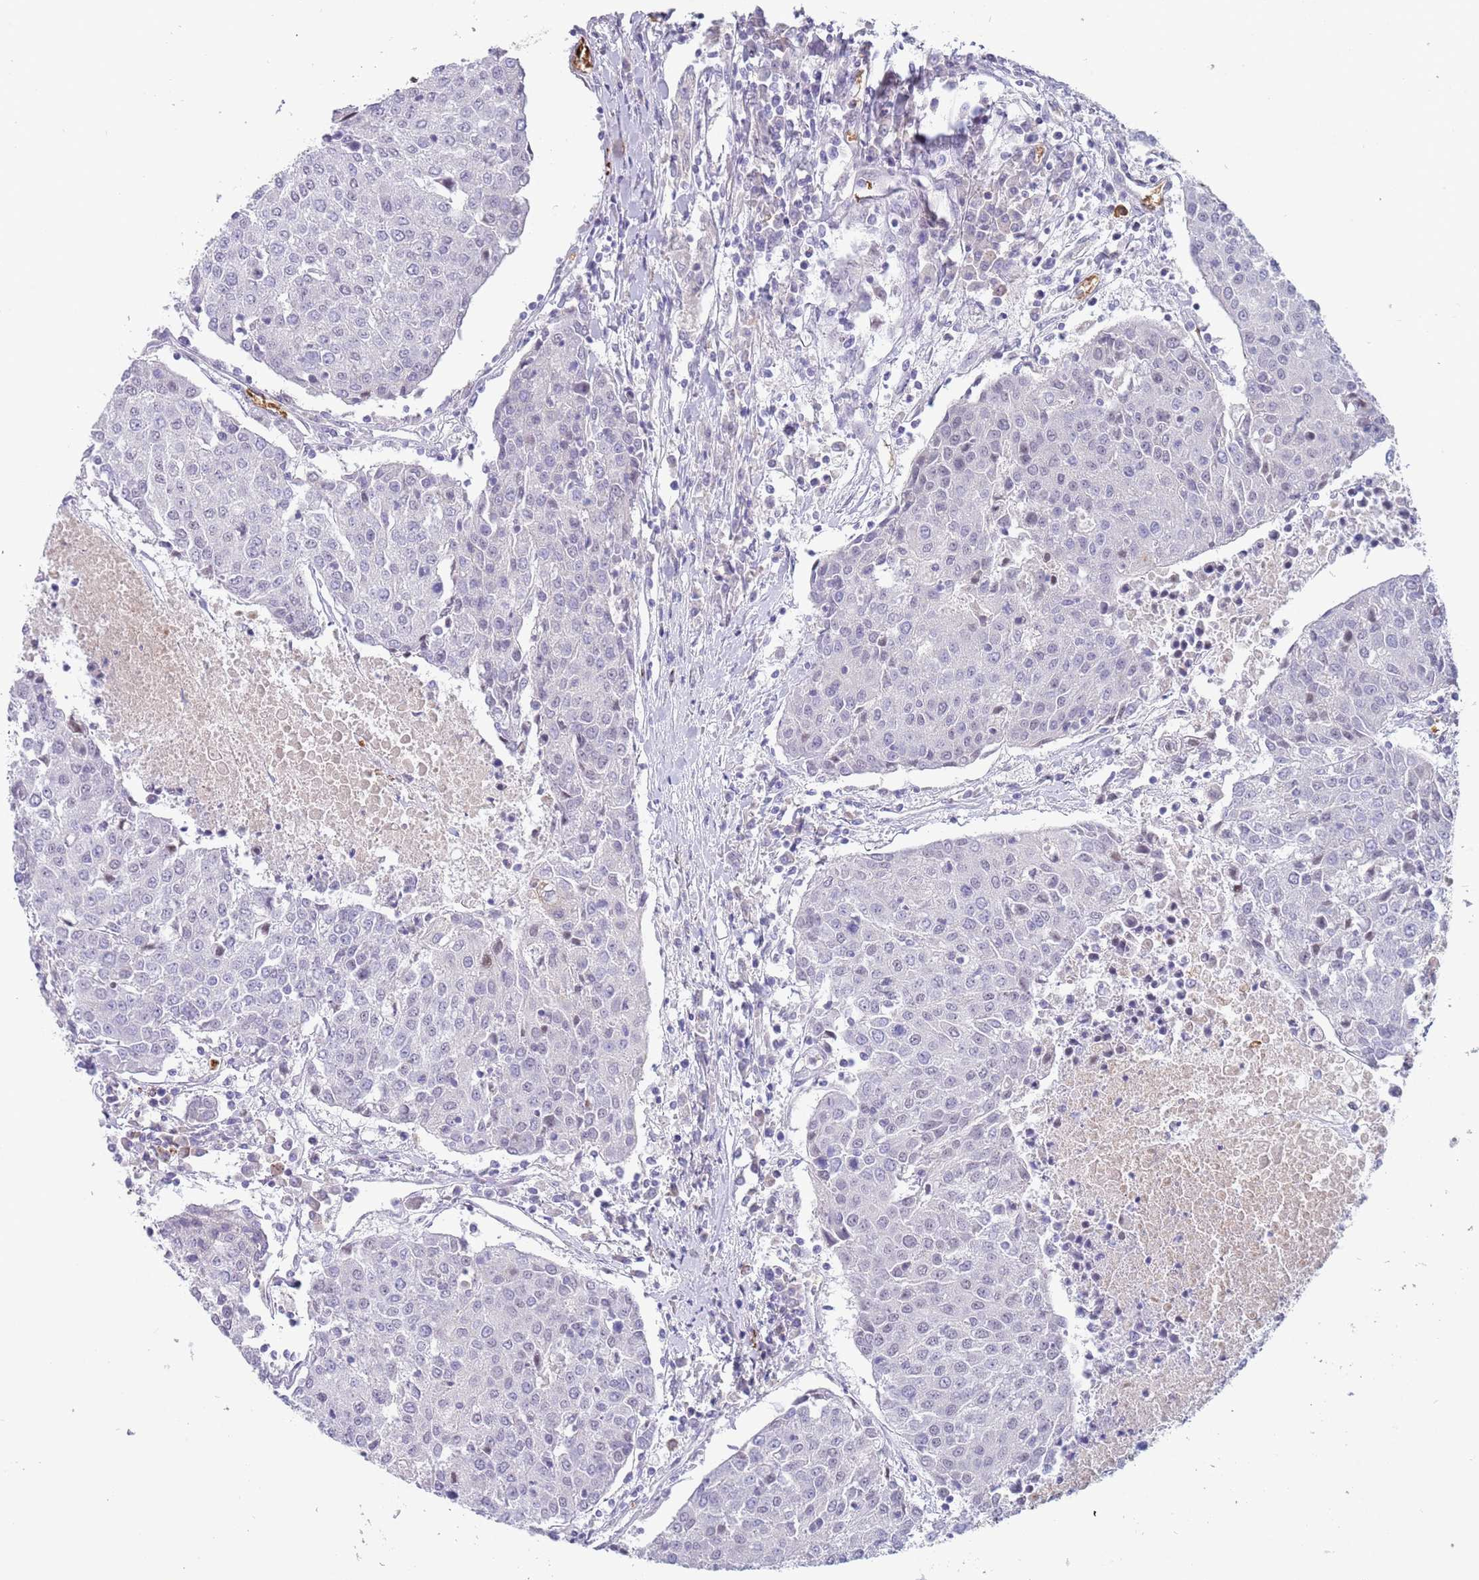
{"staining": {"intensity": "negative", "quantity": "none", "location": "none"}, "tissue": "urothelial cancer", "cell_type": "Tumor cells", "image_type": "cancer", "snomed": [{"axis": "morphology", "description": "Urothelial carcinoma, High grade"}, {"axis": "topography", "description": "Urinary bladder"}], "caption": "Photomicrograph shows no significant protein expression in tumor cells of urothelial cancer.", "gene": "LYPD6B", "patient": {"sex": "female", "age": 85}}